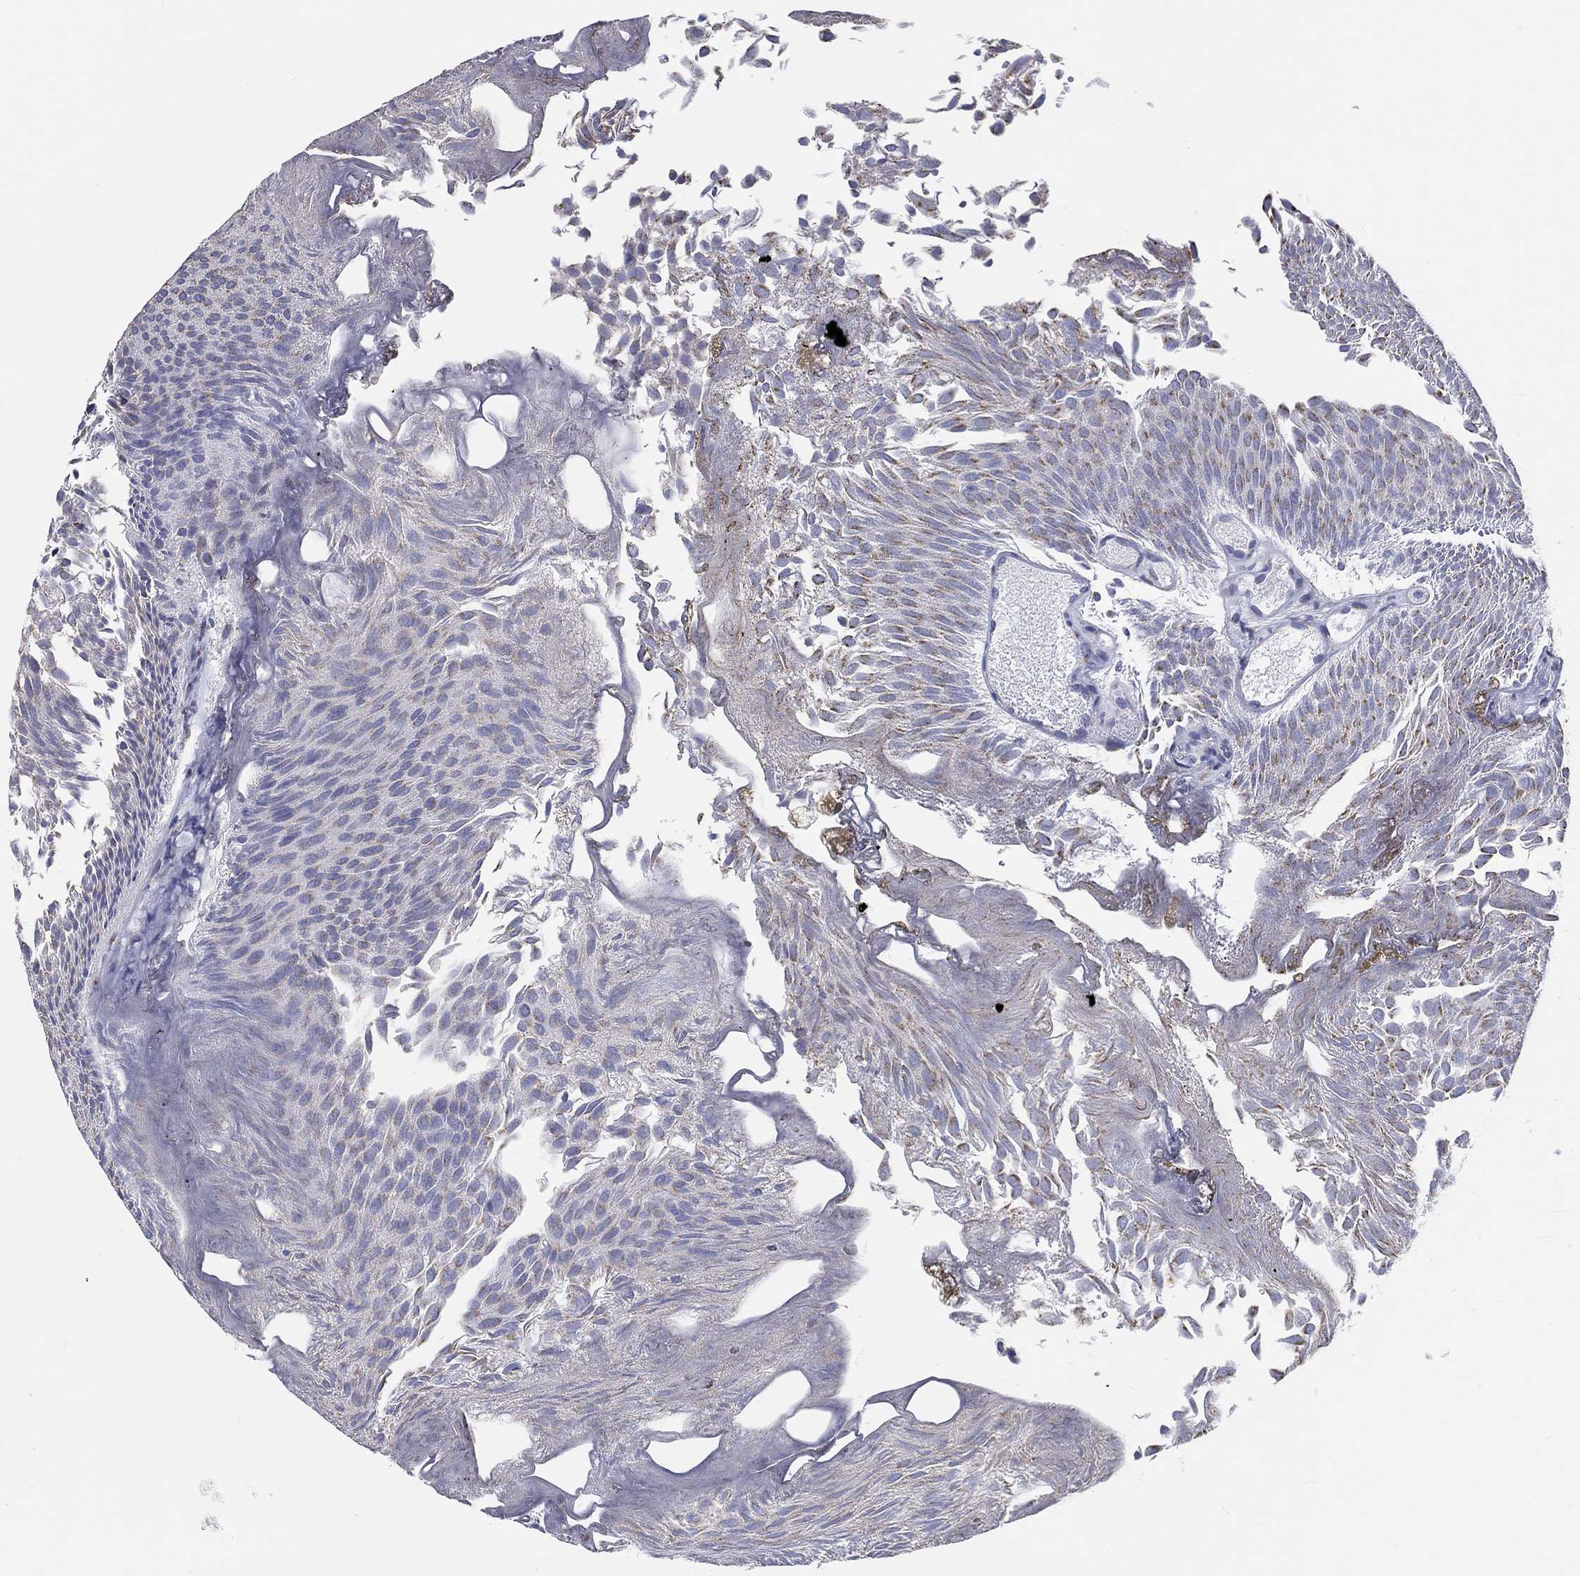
{"staining": {"intensity": "moderate", "quantity": "<25%", "location": "cytoplasmic/membranous"}, "tissue": "urothelial cancer", "cell_type": "Tumor cells", "image_type": "cancer", "snomed": [{"axis": "morphology", "description": "Urothelial carcinoma, Low grade"}, {"axis": "topography", "description": "Urinary bladder"}], "caption": "Protein analysis of urothelial cancer tissue demonstrates moderate cytoplasmic/membranous staining in about <25% of tumor cells.", "gene": "LRRC4C", "patient": {"sex": "male", "age": 52}}